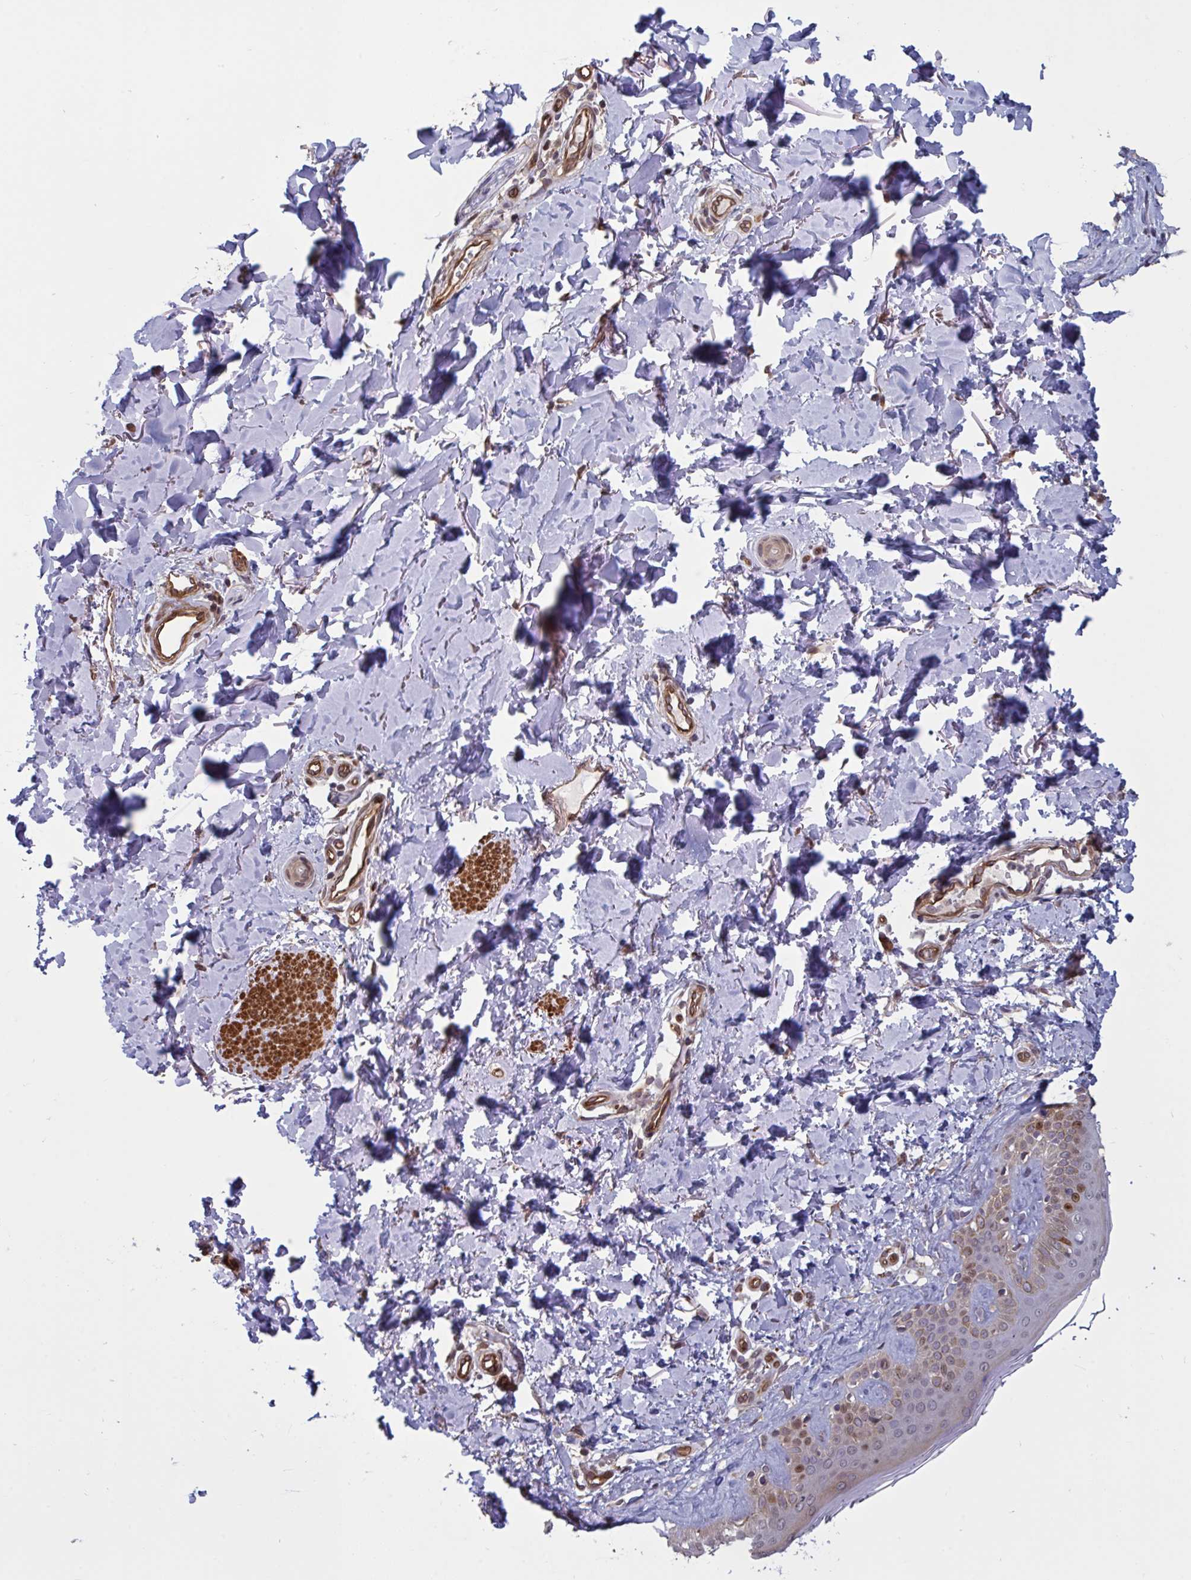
{"staining": {"intensity": "negative", "quantity": "none", "location": "none"}, "tissue": "skin", "cell_type": "Fibroblasts", "image_type": "normal", "snomed": [{"axis": "morphology", "description": "Normal tissue, NOS"}, {"axis": "topography", "description": "Skin"}, {"axis": "topography", "description": "Peripheral nerve tissue"}], "caption": "A micrograph of human skin is negative for staining in fibroblasts. The staining was performed using DAB to visualize the protein expression in brown, while the nuclei were stained in blue with hematoxylin (Magnification: 20x).", "gene": "IPO5", "patient": {"sex": "female", "age": 45}}